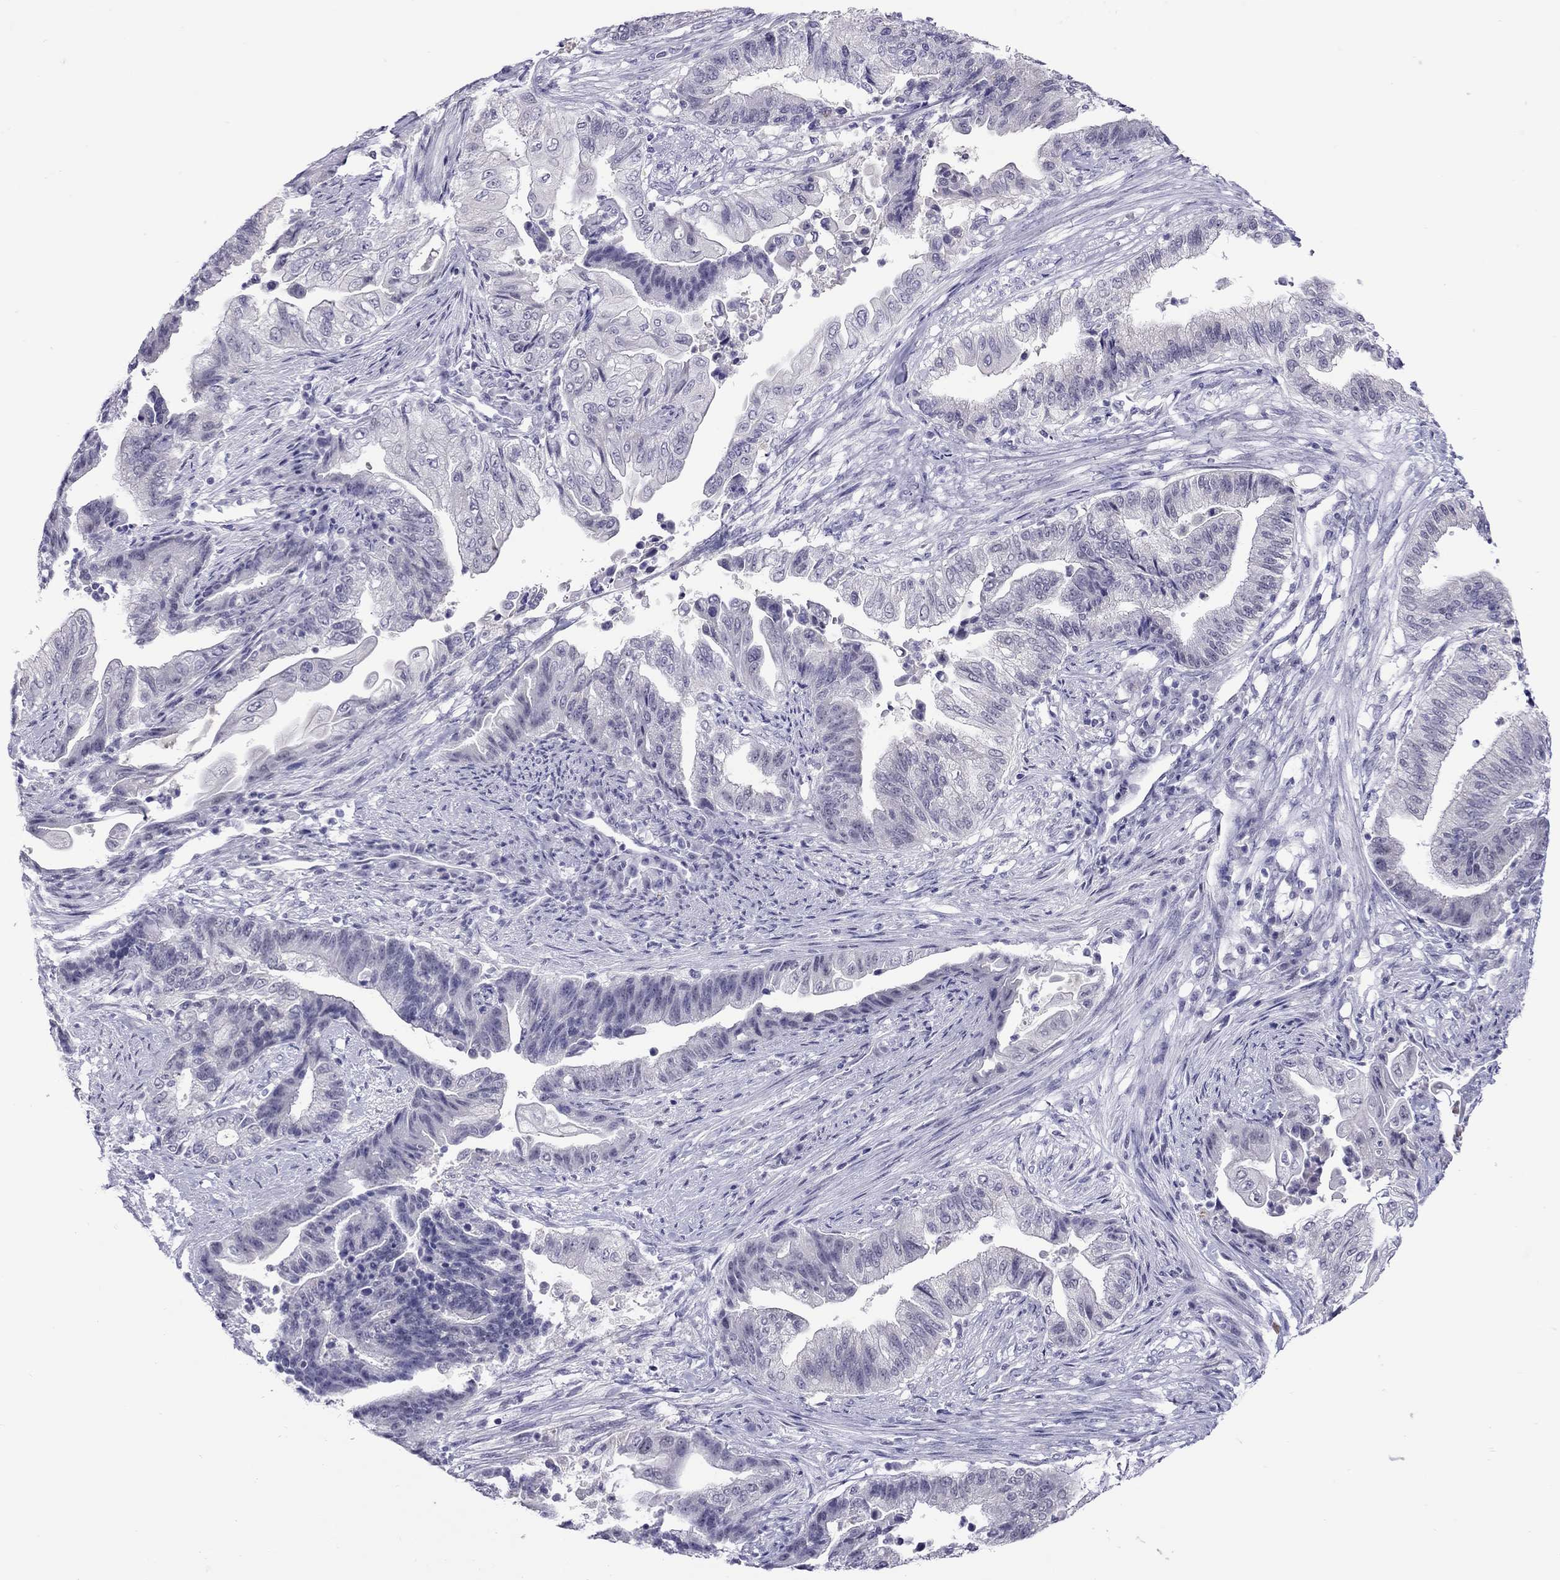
{"staining": {"intensity": "negative", "quantity": "none", "location": "none"}, "tissue": "endometrial cancer", "cell_type": "Tumor cells", "image_type": "cancer", "snomed": [{"axis": "morphology", "description": "Adenocarcinoma, NOS"}, {"axis": "topography", "description": "Uterus"}, {"axis": "topography", "description": "Endometrium"}], "caption": "Histopathology image shows no significant protein positivity in tumor cells of endometrial cancer (adenocarcinoma).", "gene": "CHRNB3", "patient": {"sex": "female", "age": 54}}